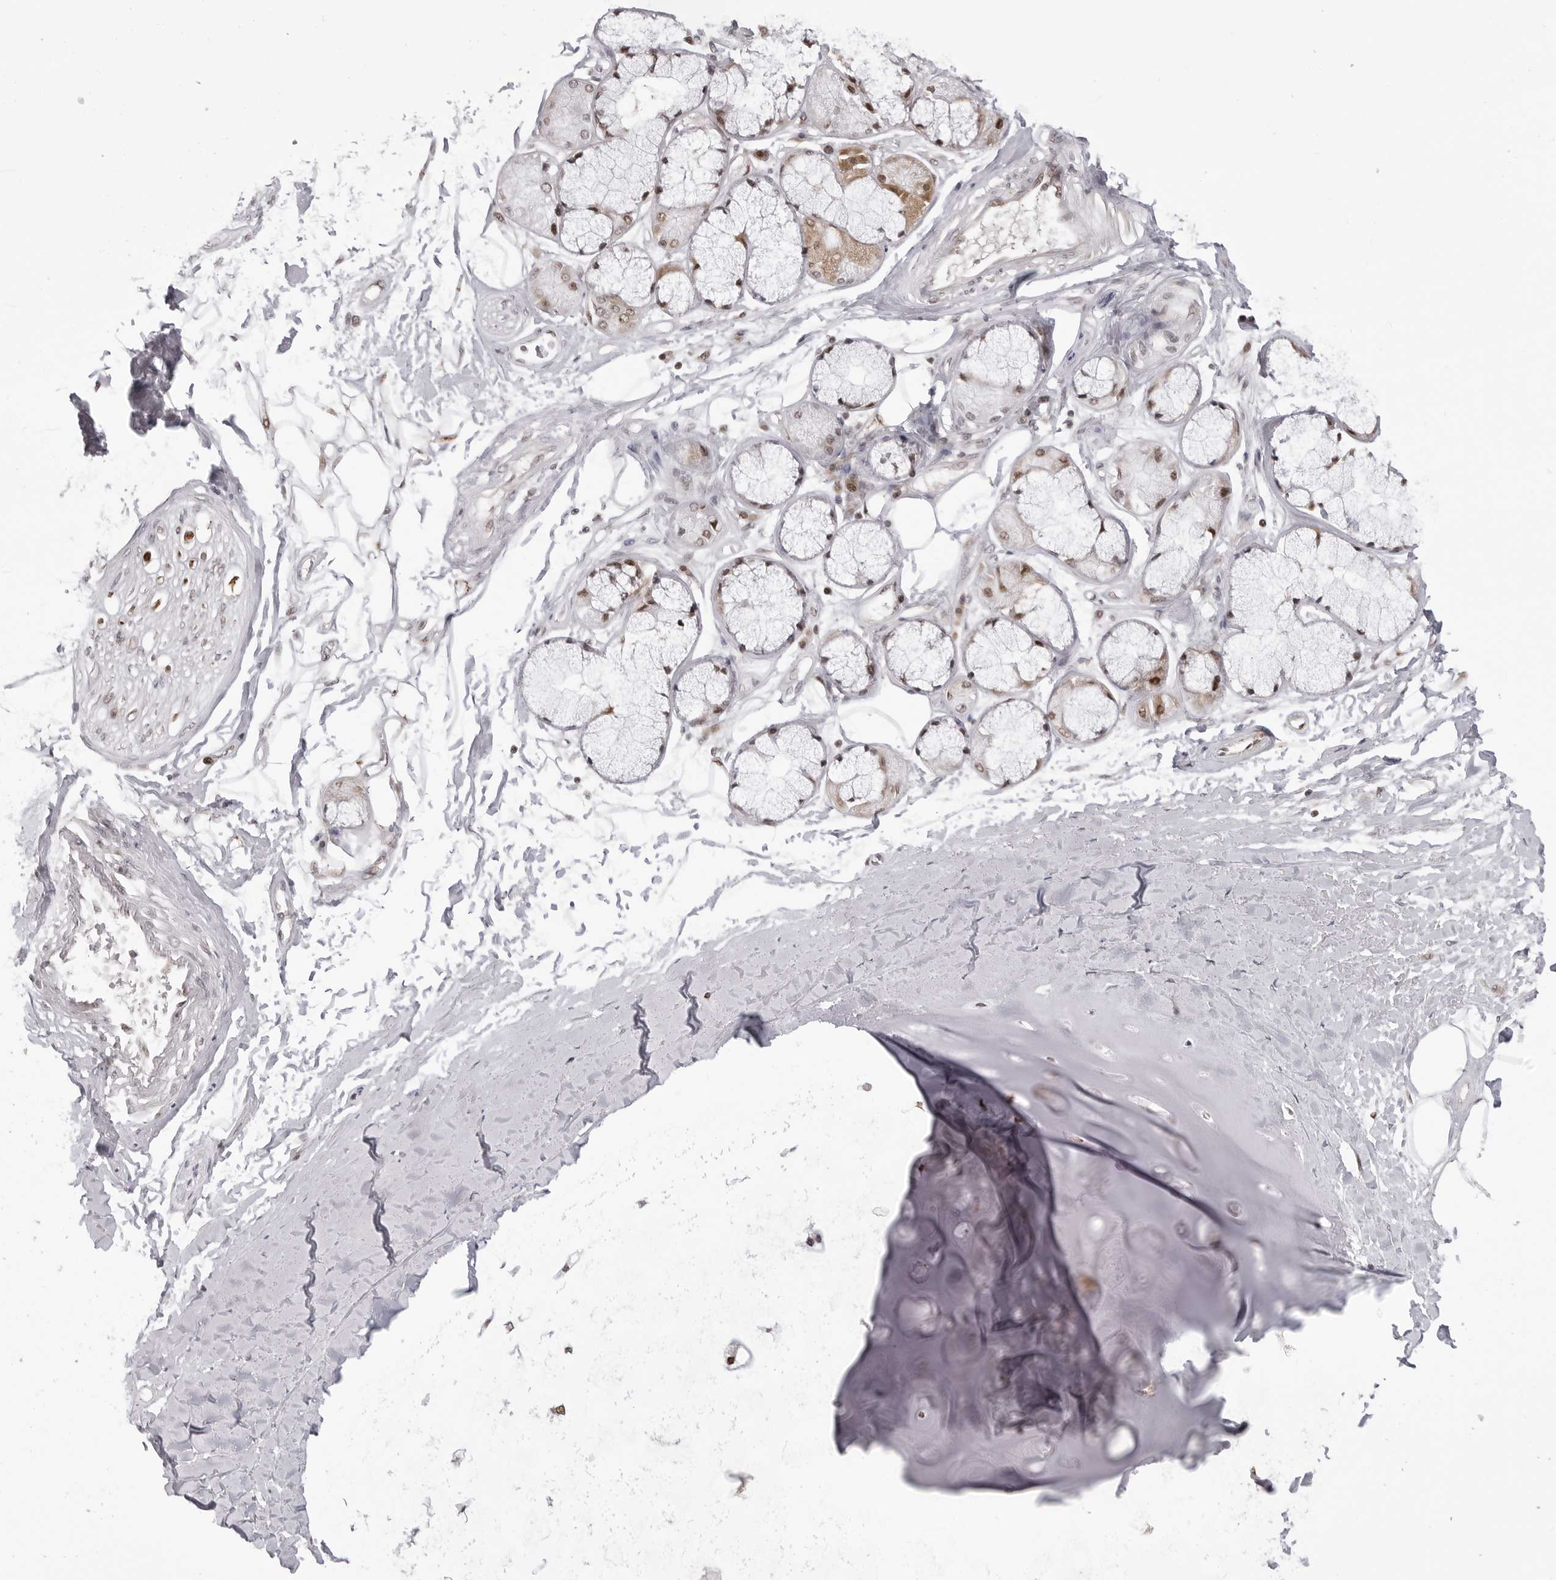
{"staining": {"intensity": "negative", "quantity": "none", "location": "none"}, "tissue": "adipose tissue", "cell_type": "Adipocytes", "image_type": "normal", "snomed": [{"axis": "morphology", "description": "Normal tissue, NOS"}, {"axis": "topography", "description": "Bronchus"}], "caption": "Protein analysis of benign adipose tissue displays no significant positivity in adipocytes. Nuclei are stained in blue.", "gene": "PHF3", "patient": {"sex": "male", "age": 66}}